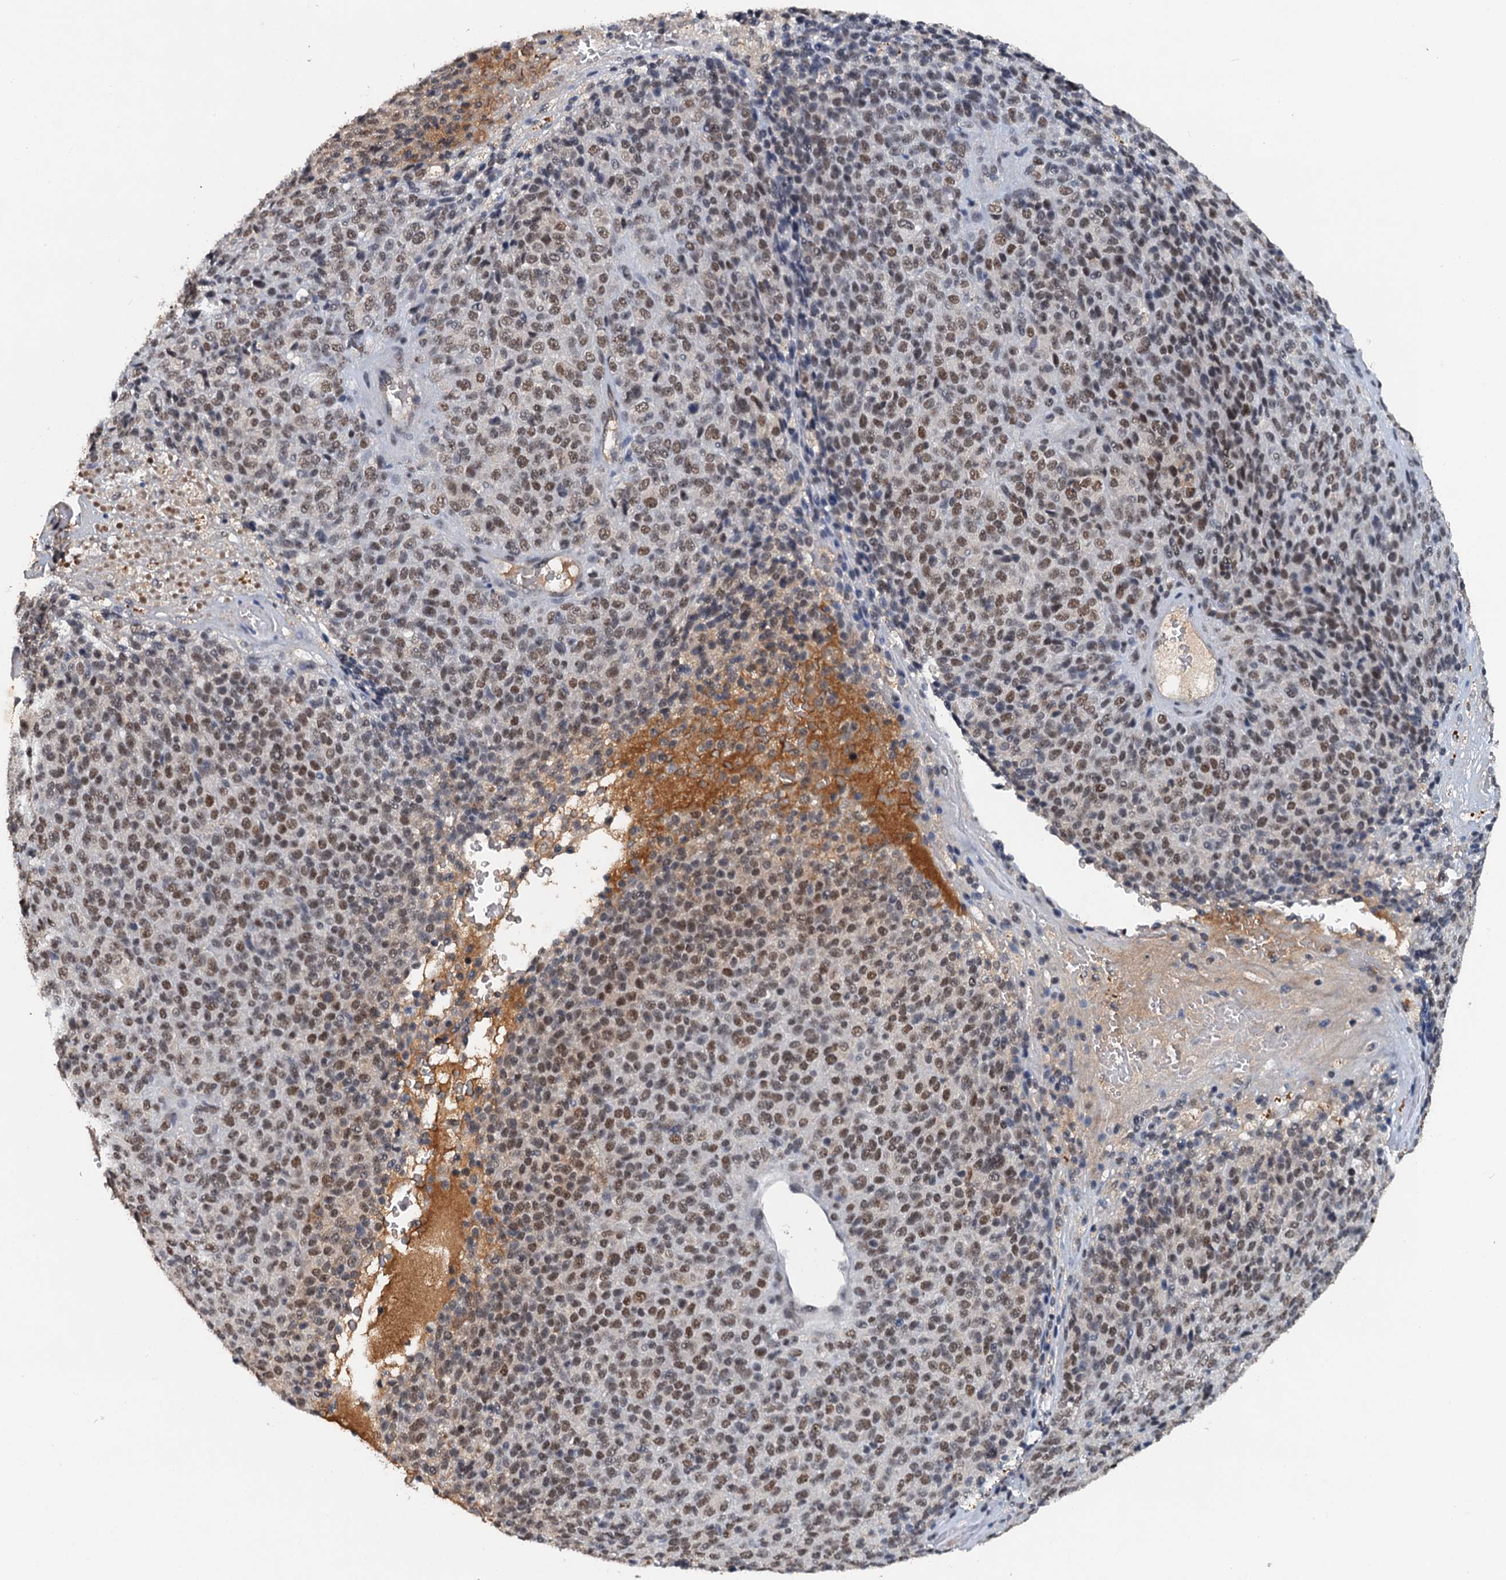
{"staining": {"intensity": "moderate", "quantity": ">75%", "location": "nuclear"}, "tissue": "melanoma", "cell_type": "Tumor cells", "image_type": "cancer", "snomed": [{"axis": "morphology", "description": "Malignant melanoma, Metastatic site"}, {"axis": "topography", "description": "Brain"}], "caption": "Tumor cells demonstrate moderate nuclear staining in about >75% of cells in melanoma. (Stains: DAB in brown, nuclei in blue, Microscopy: brightfield microscopy at high magnification).", "gene": "CSTF3", "patient": {"sex": "female", "age": 56}}